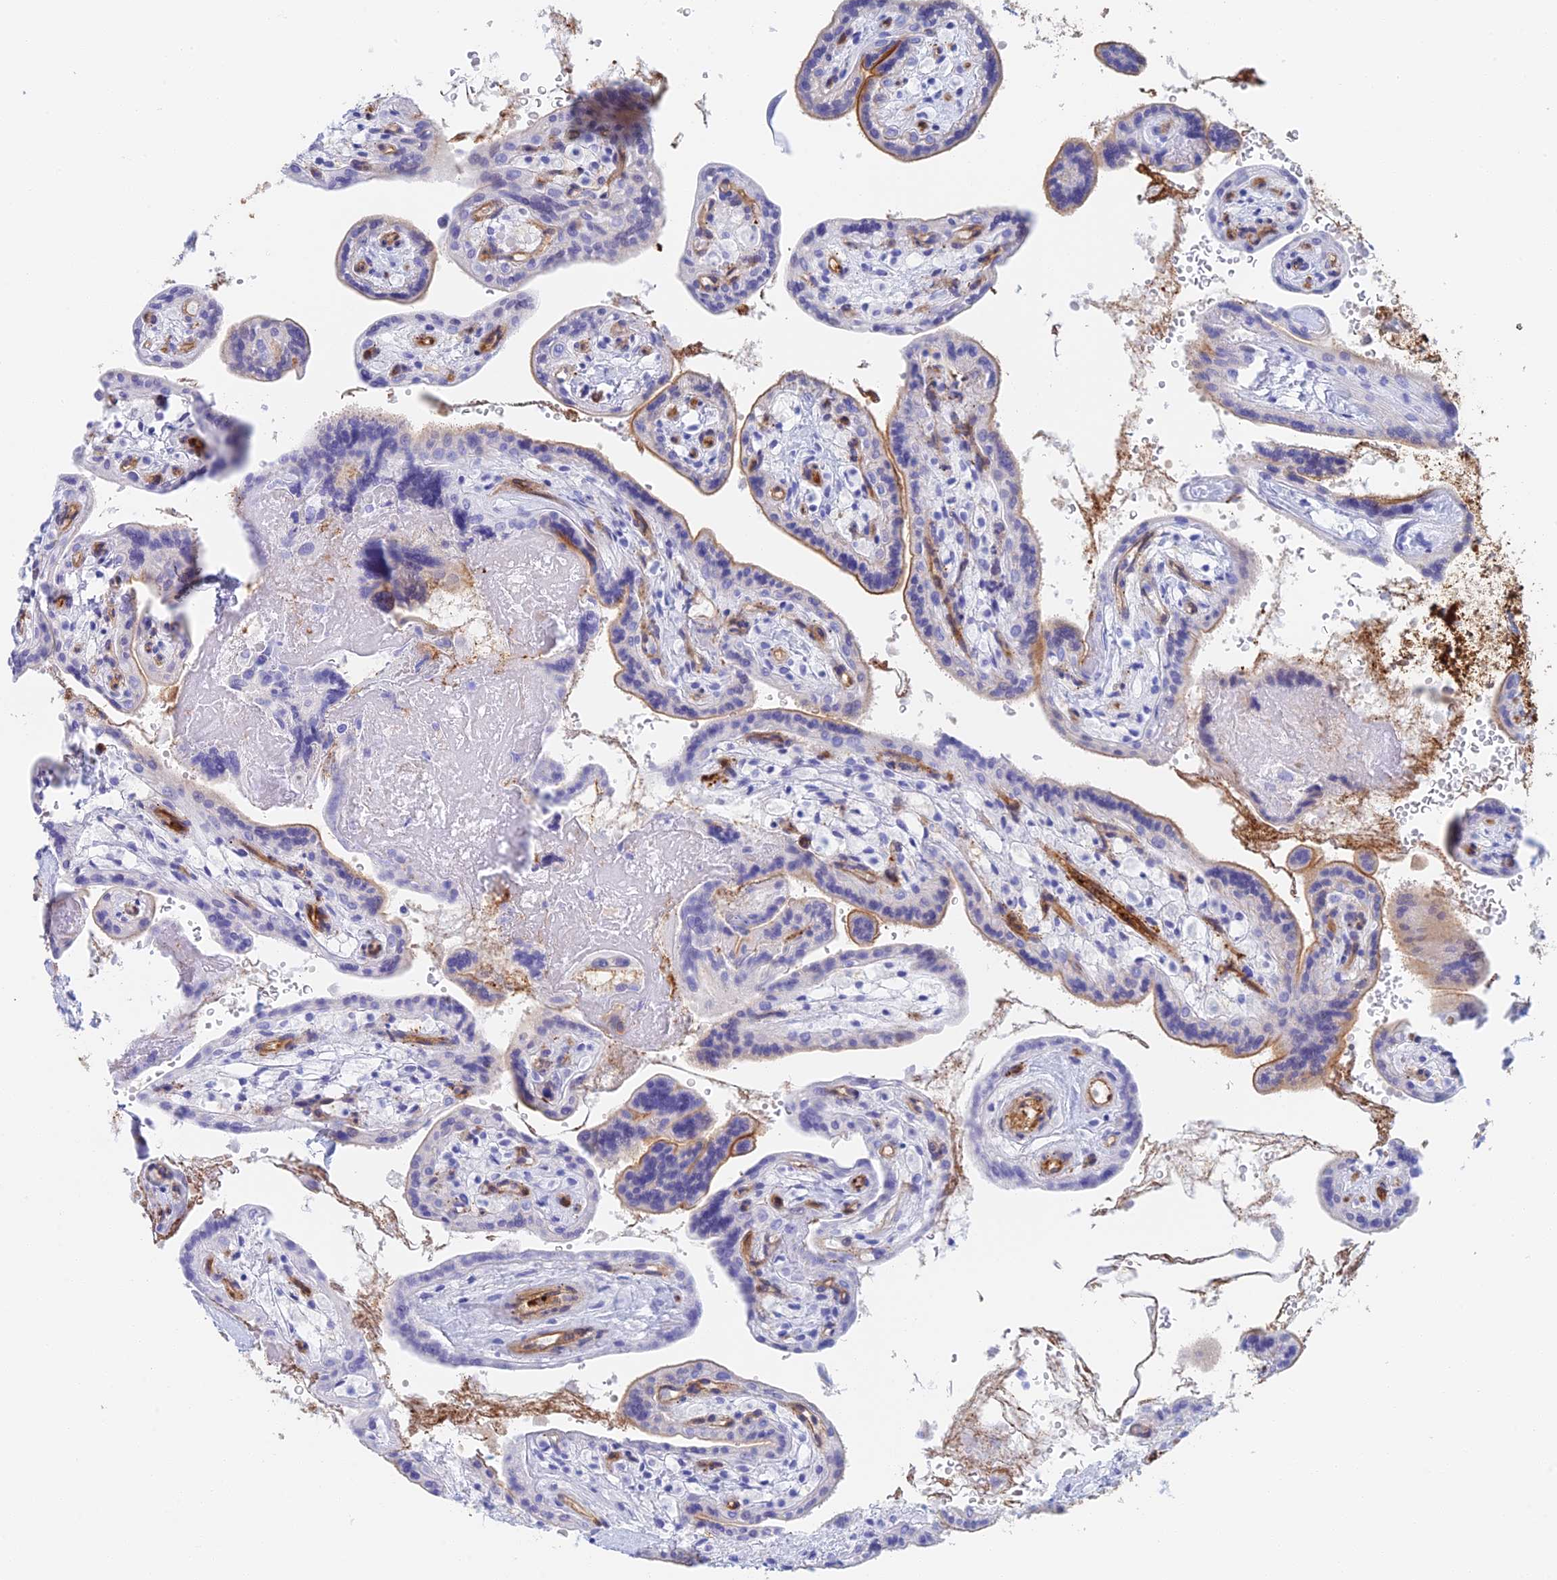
{"staining": {"intensity": "strong", "quantity": "25%-75%", "location": "cytoplasmic/membranous"}, "tissue": "placenta", "cell_type": "Trophoblastic cells", "image_type": "normal", "snomed": [{"axis": "morphology", "description": "Normal tissue, NOS"}, {"axis": "topography", "description": "Placenta"}], "caption": "Protein staining demonstrates strong cytoplasmic/membranous staining in approximately 25%-75% of trophoblastic cells in unremarkable placenta. Nuclei are stained in blue.", "gene": "CRIP2", "patient": {"sex": "female", "age": 37}}